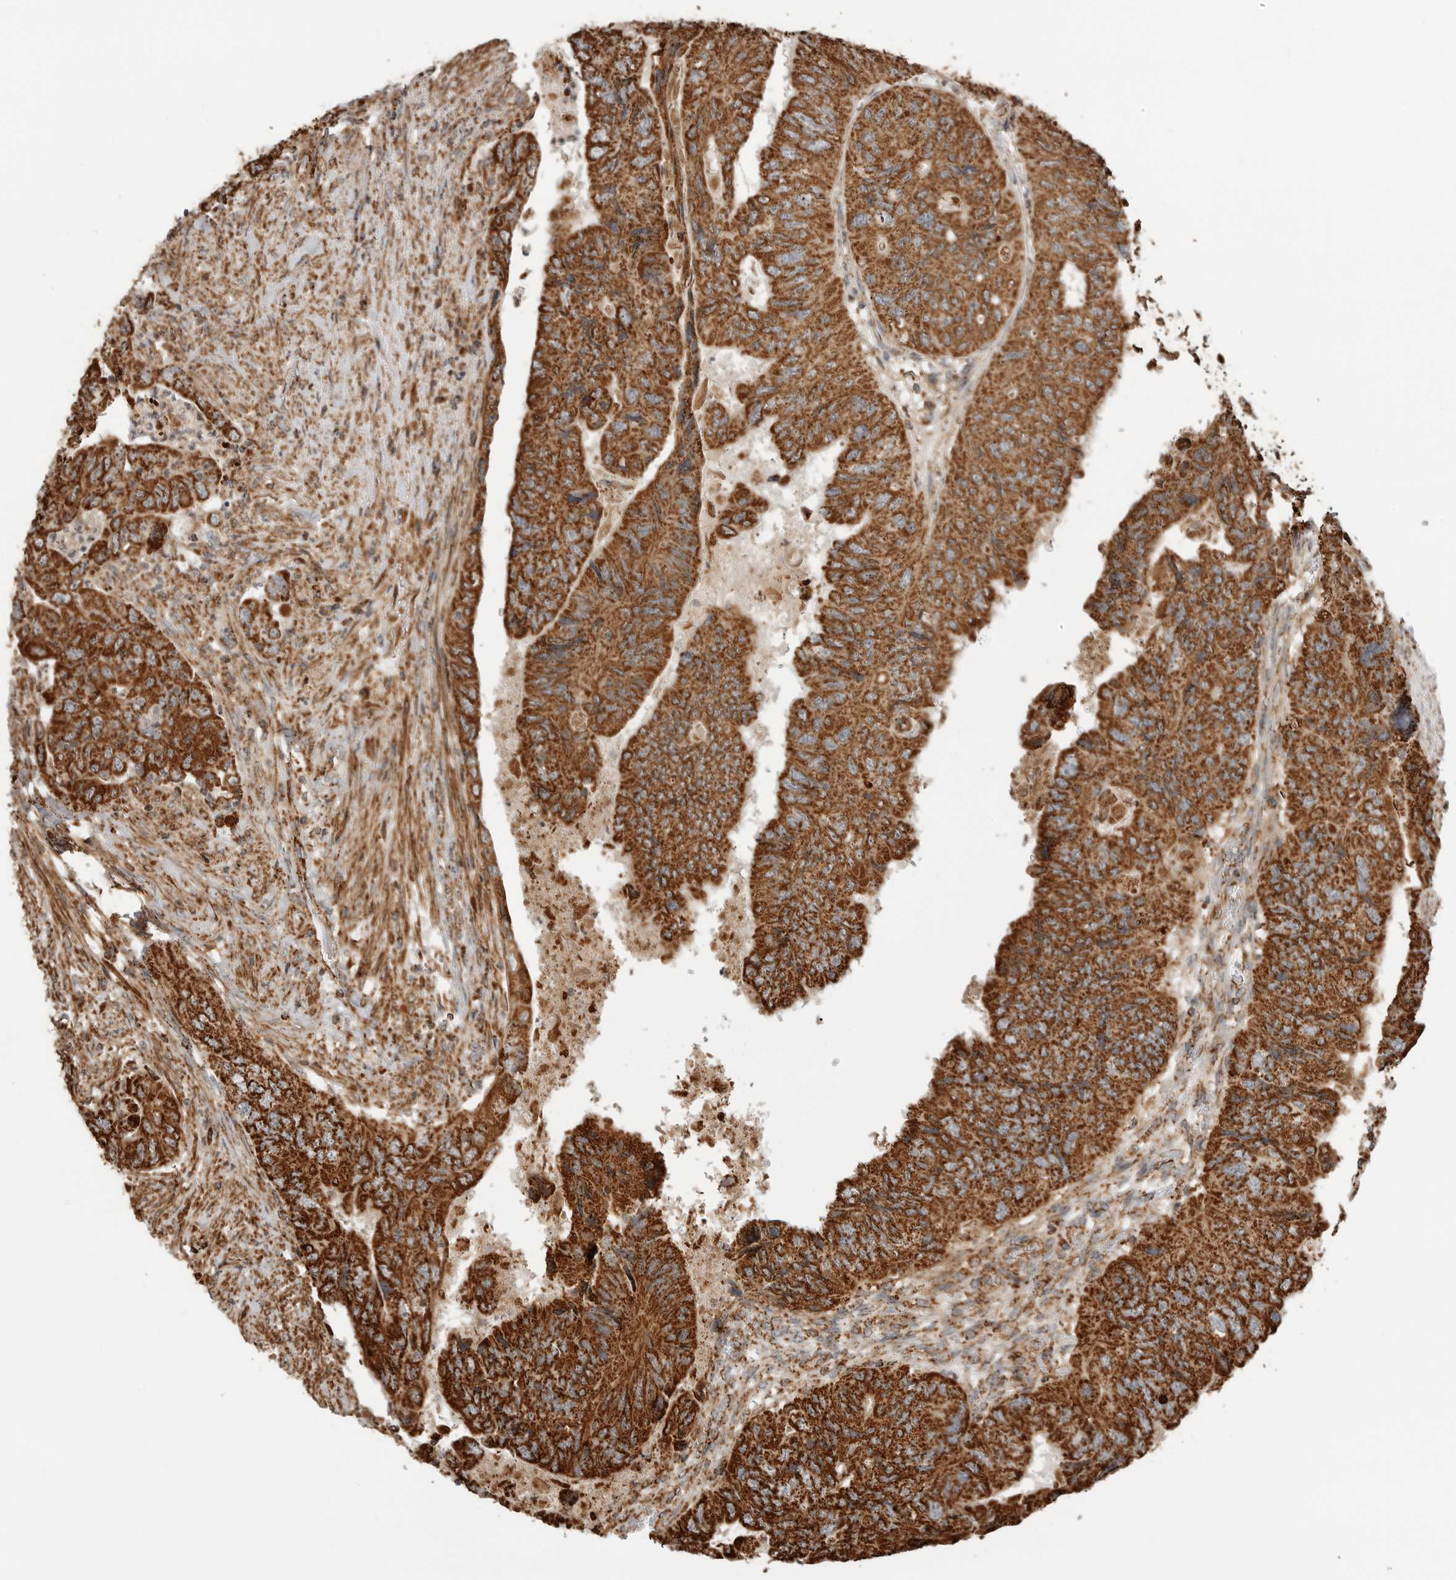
{"staining": {"intensity": "strong", "quantity": ">75%", "location": "cytoplasmic/membranous"}, "tissue": "colorectal cancer", "cell_type": "Tumor cells", "image_type": "cancer", "snomed": [{"axis": "morphology", "description": "Adenocarcinoma, NOS"}, {"axis": "topography", "description": "Rectum"}], "caption": "DAB immunohistochemical staining of human colorectal adenocarcinoma reveals strong cytoplasmic/membranous protein positivity in about >75% of tumor cells. (DAB IHC with brightfield microscopy, high magnification).", "gene": "BMP2K", "patient": {"sex": "male", "age": 63}}